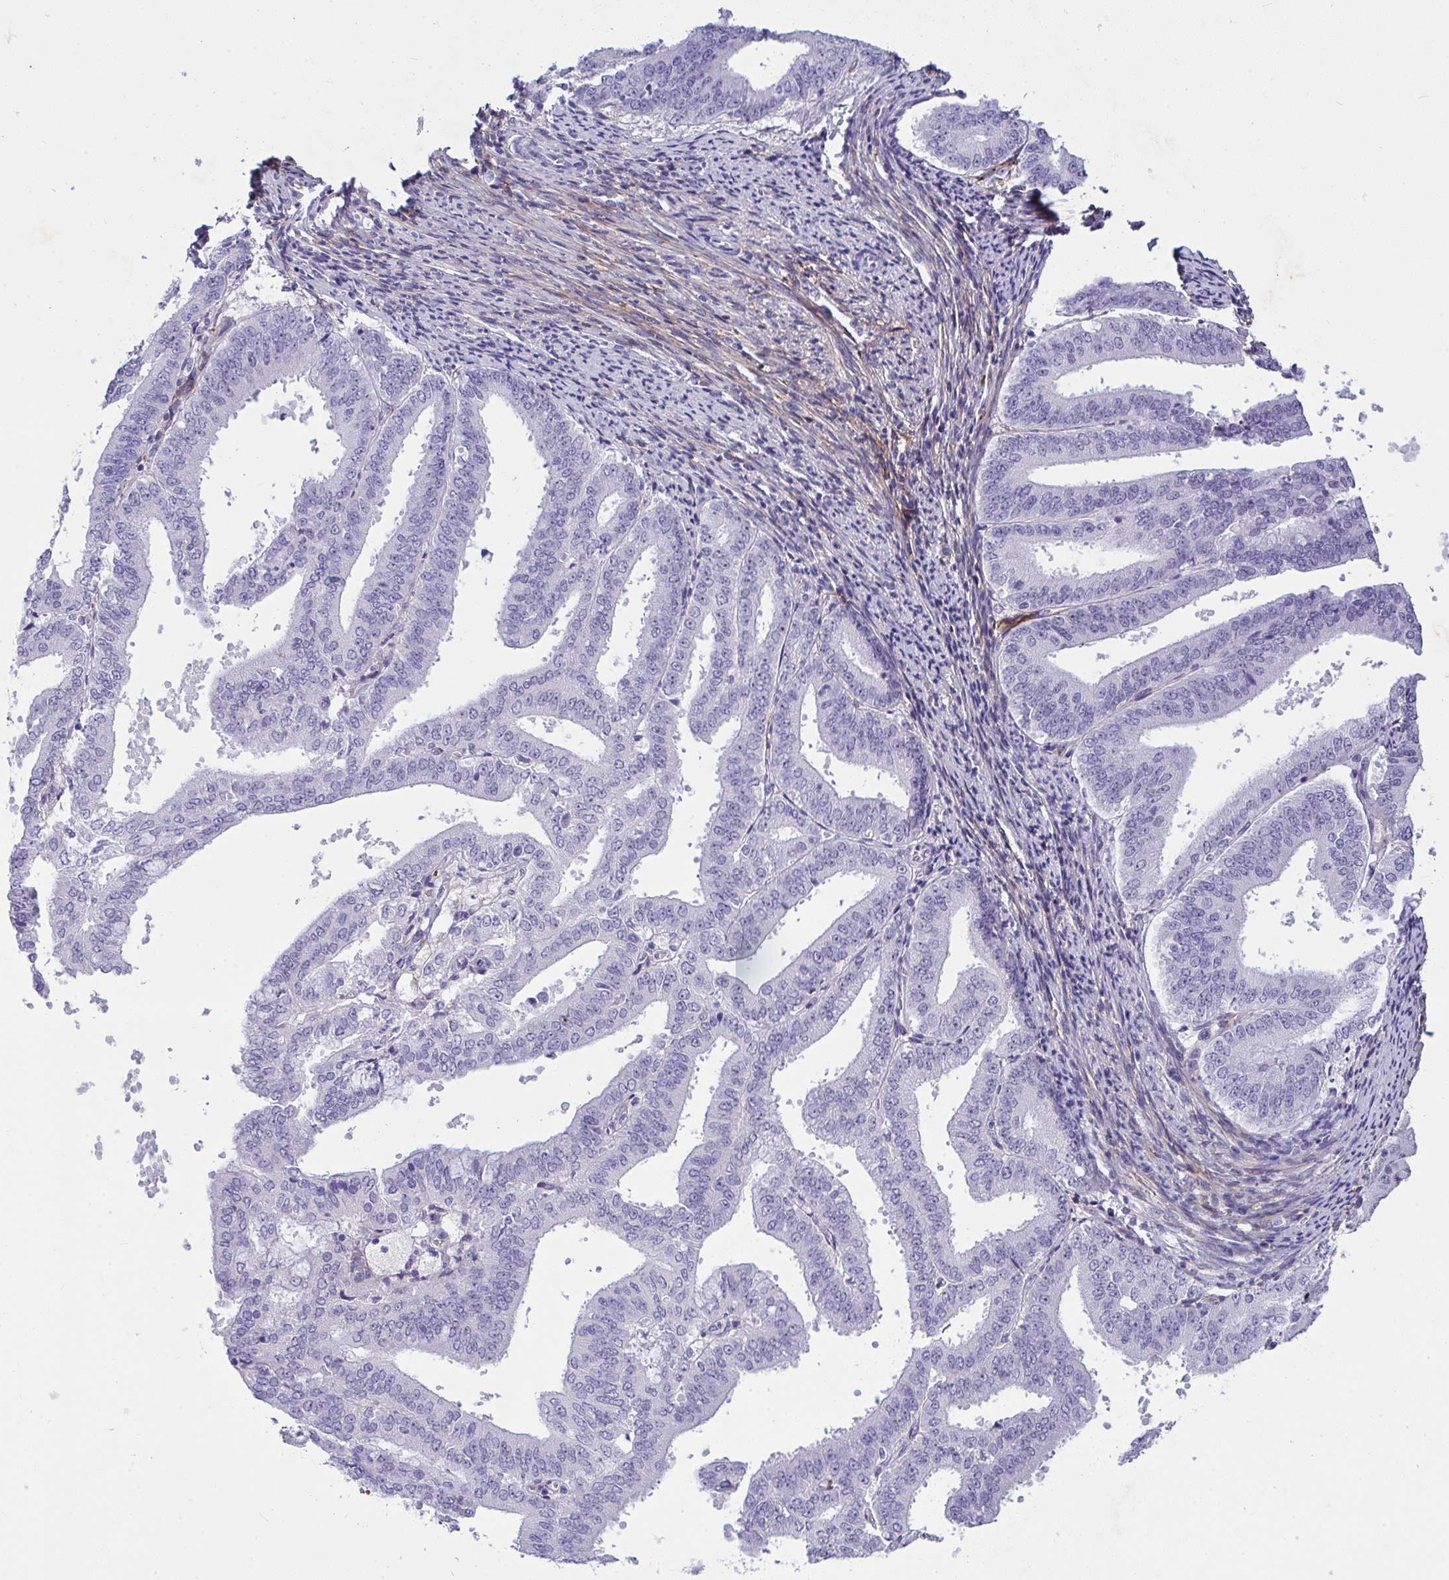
{"staining": {"intensity": "negative", "quantity": "none", "location": "none"}, "tissue": "endometrial cancer", "cell_type": "Tumor cells", "image_type": "cancer", "snomed": [{"axis": "morphology", "description": "Adenocarcinoma, NOS"}, {"axis": "topography", "description": "Endometrium"}], "caption": "A high-resolution image shows immunohistochemistry (IHC) staining of adenocarcinoma (endometrial), which demonstrates no significant staining in tumor cells.", "gene": "LHFPL6", "patient": {"sex": "female", "age": 63}}